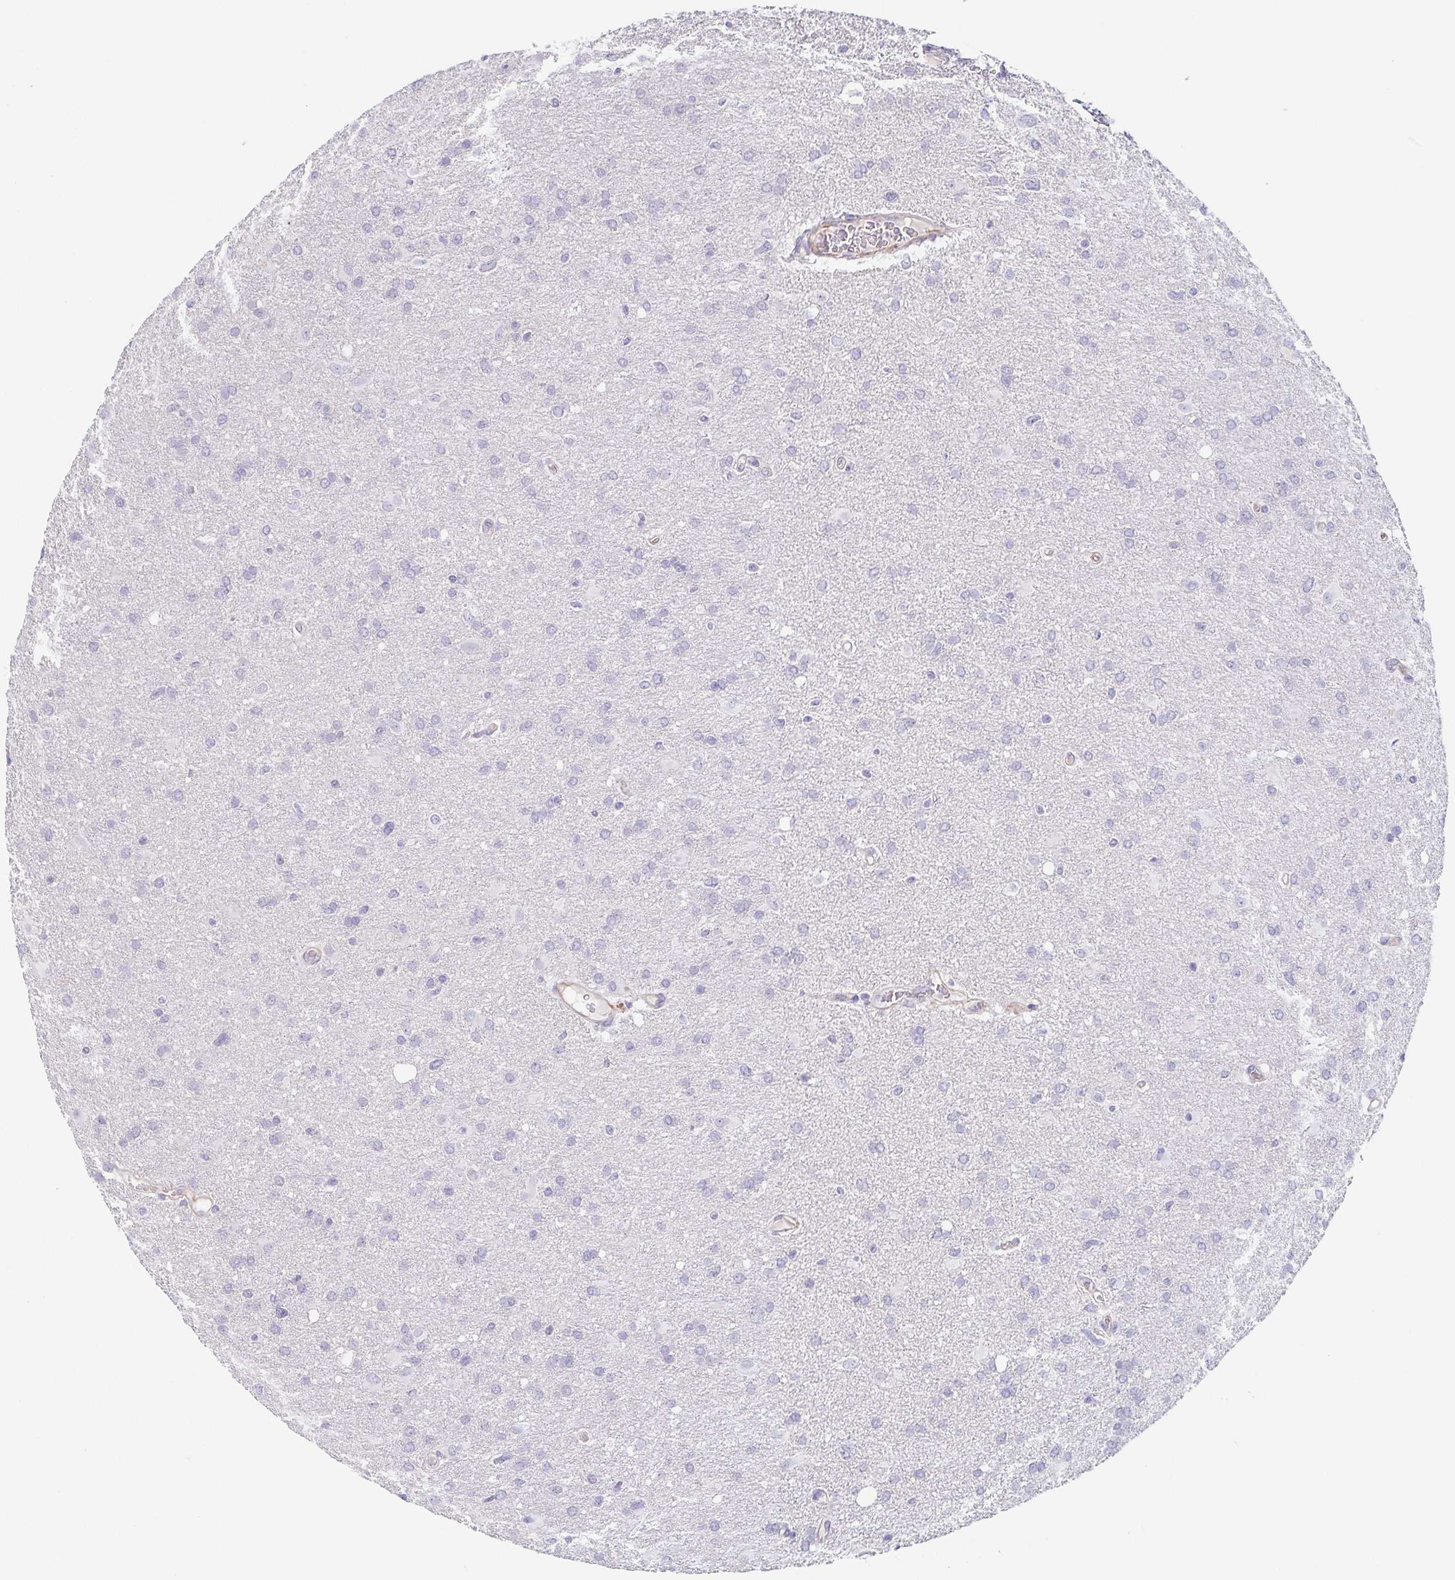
{"staining": {"intensity": "negative", "quantity": "none", "location": "none"}, "tissue": "glioma", "cell_type": "Tumor cells", "image_type": "cancer", "snomed": [{"axis": "morphology", "description": "Glioma, malignant, High grade"}, {"axis": "topography", "description": "Brain"}], "caption": "The image reveals no significant expression in tumor cells of malignant glioma (high-grade).", "gene": "COL17A1", "patient": {"sex": "male", "age": 53}}